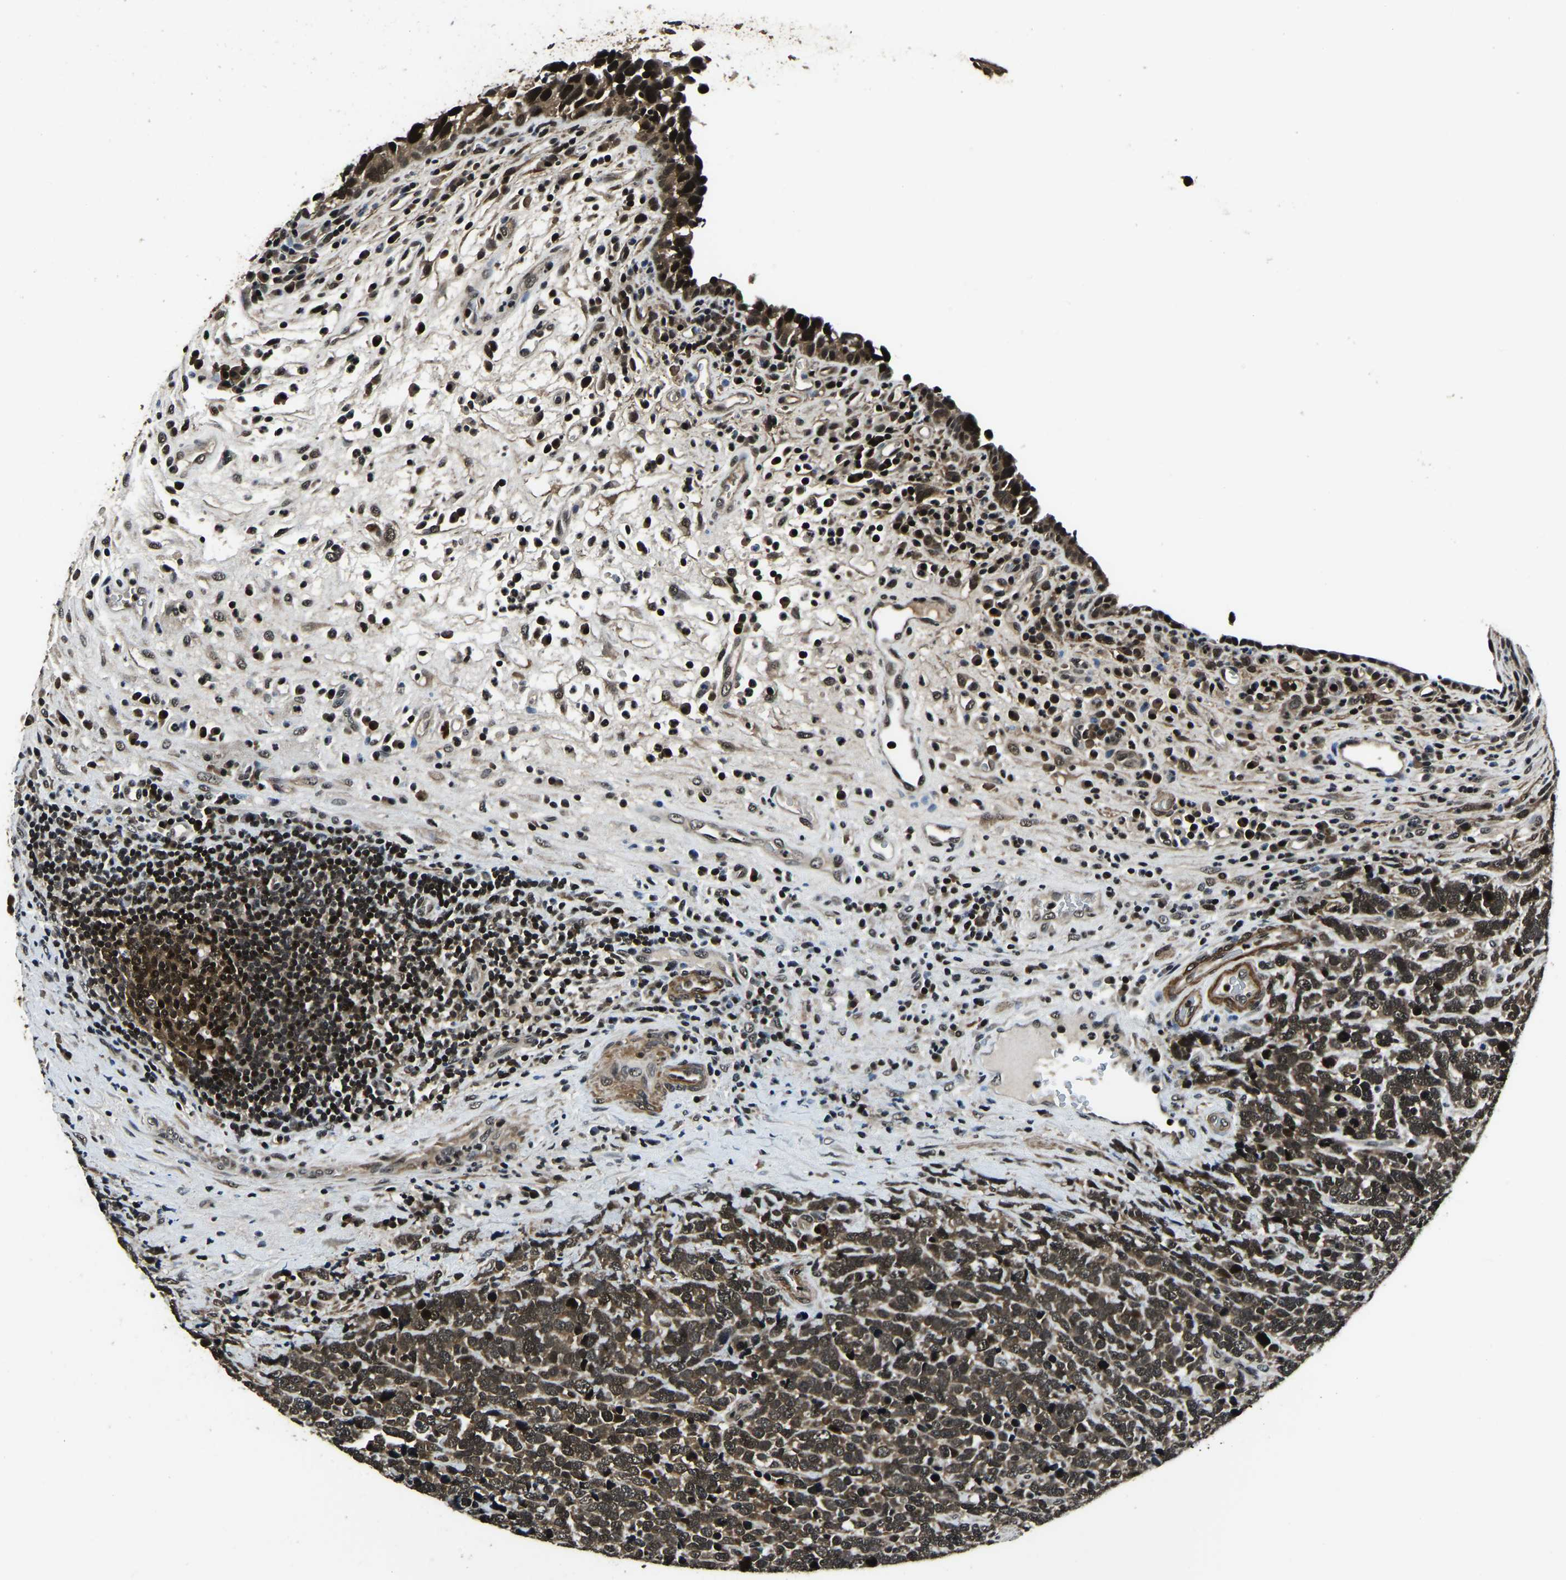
{"staining": {"intensity": "moderate", "quantity": ">75%", "location": "cytoplasmic/membranous,nuclear"}, "tissue": "urothelial cancer", "cell_type": "Tumor cells", "image_type": "cancer", "snomed": [{"axis": "morphology", "description": "Urothelial carcinoma, High grade"}, {"axis": "topography", "description": "Urinary bladder"}], "caption": "Immunohistochemical staining of human urothelial cancer exhibits medium levels of moderate cytoplasmic/membranous and nuclear positivity in about >75% of tumor cells.", "gene": "ANKIB1", "patient": {"sex": "female", "age": 82}}